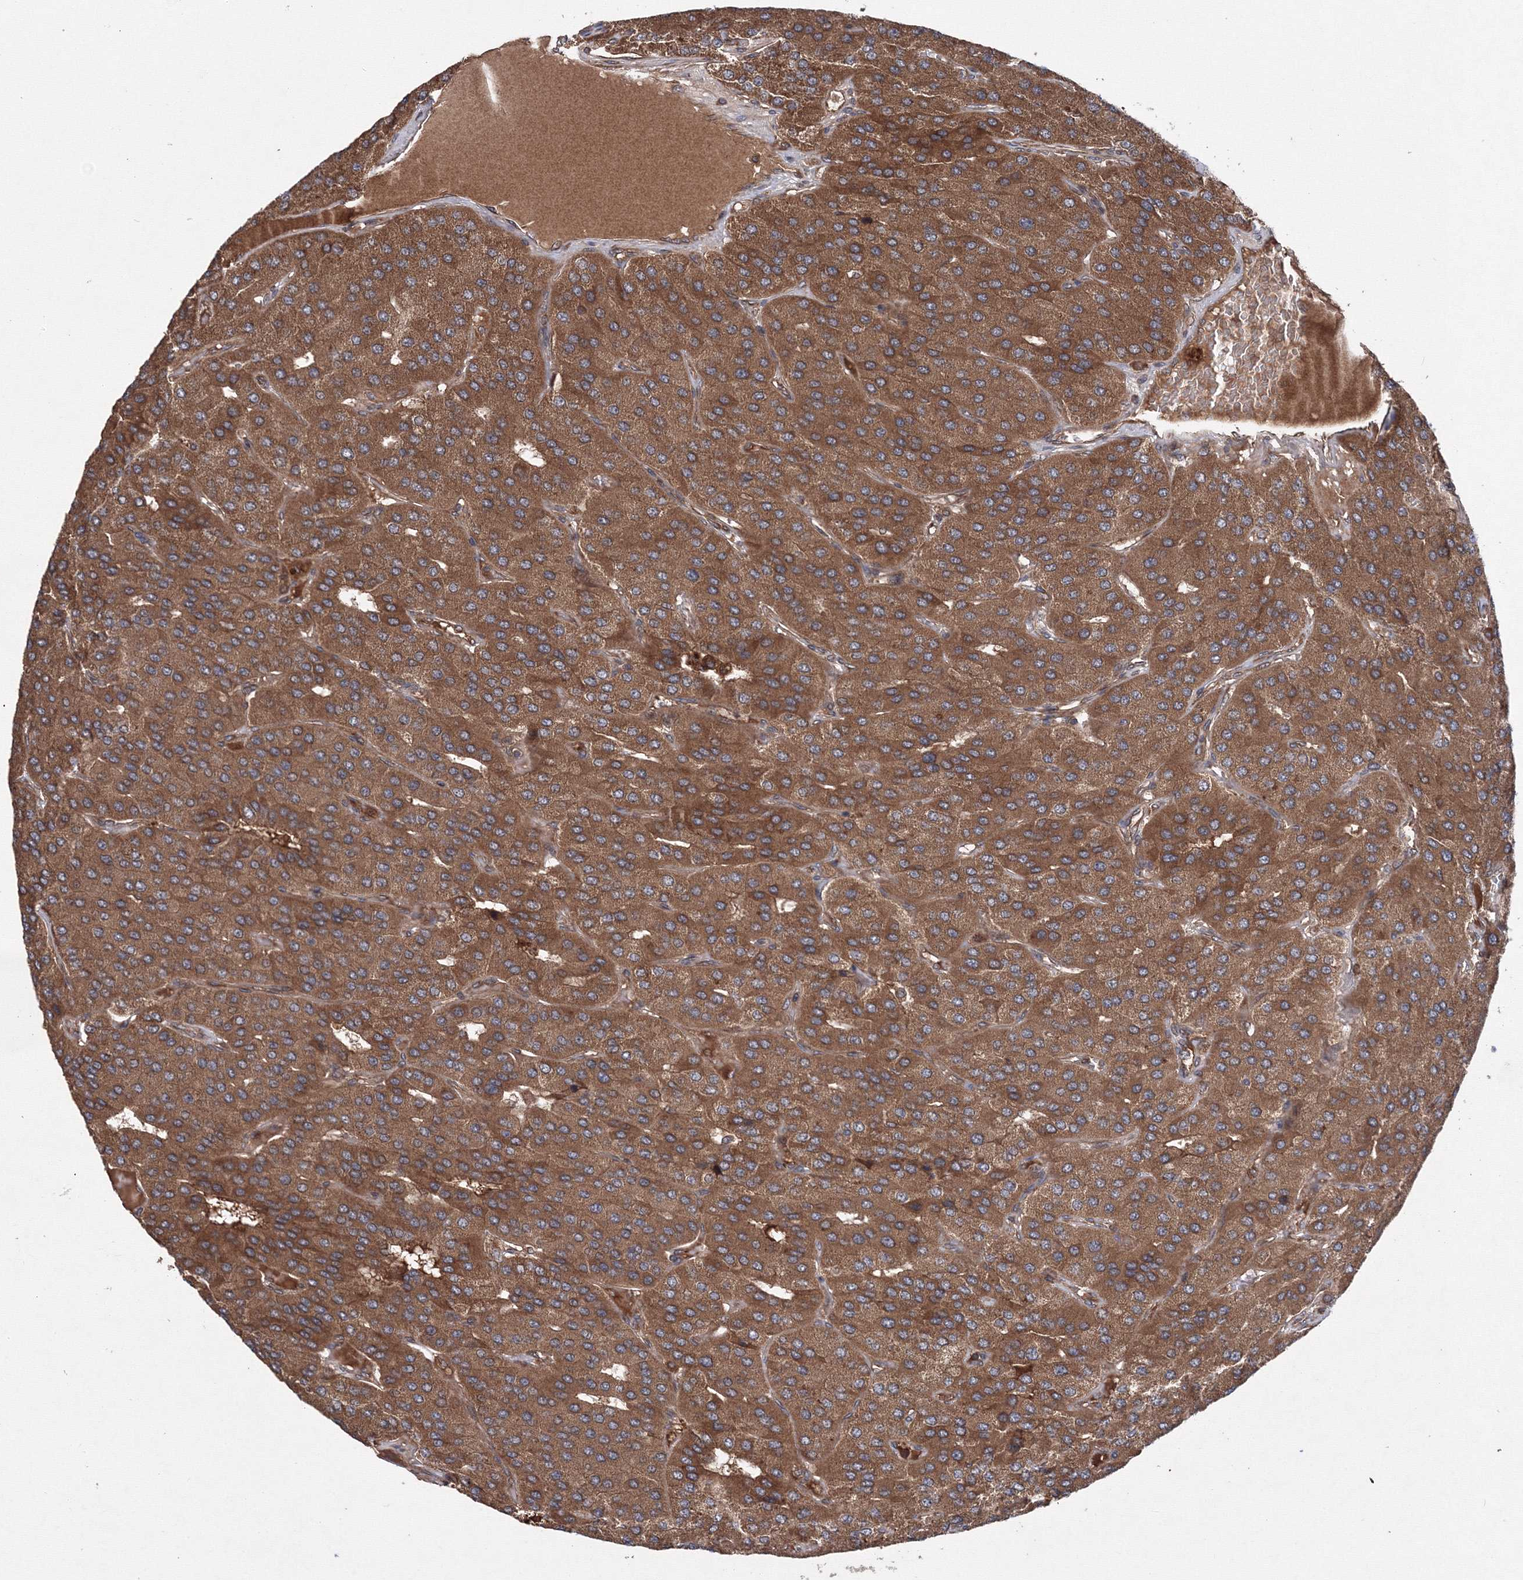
{"staining": {"intensity": "moderate", "quantity": ">75%", "location": "cytoplasmic/membranous"}, "tissue": "parathyroid gland", "cell_type": "Glandular cells", "image_type": "normal", "snomed": [{"axis": "morphology", "description": "Normal tissue, NOS"}, {"axis": "morphology", "description": "Adenoma, NOS"}, {"axis": "topography", "description": "Parathyroid gland"}], "caption": "IHC photomicrograph of normal parathyroid gland: human parathyroid gland stained using immunohistochemistry displays medium levels of moderate protein expression localized specifically in the cytoplasmic/membranous of glandular cells, appearing as a cytoplasmic/membranous brown color.", "gene": "ATG3", "patient": {"sex": "female", "age": 86}}